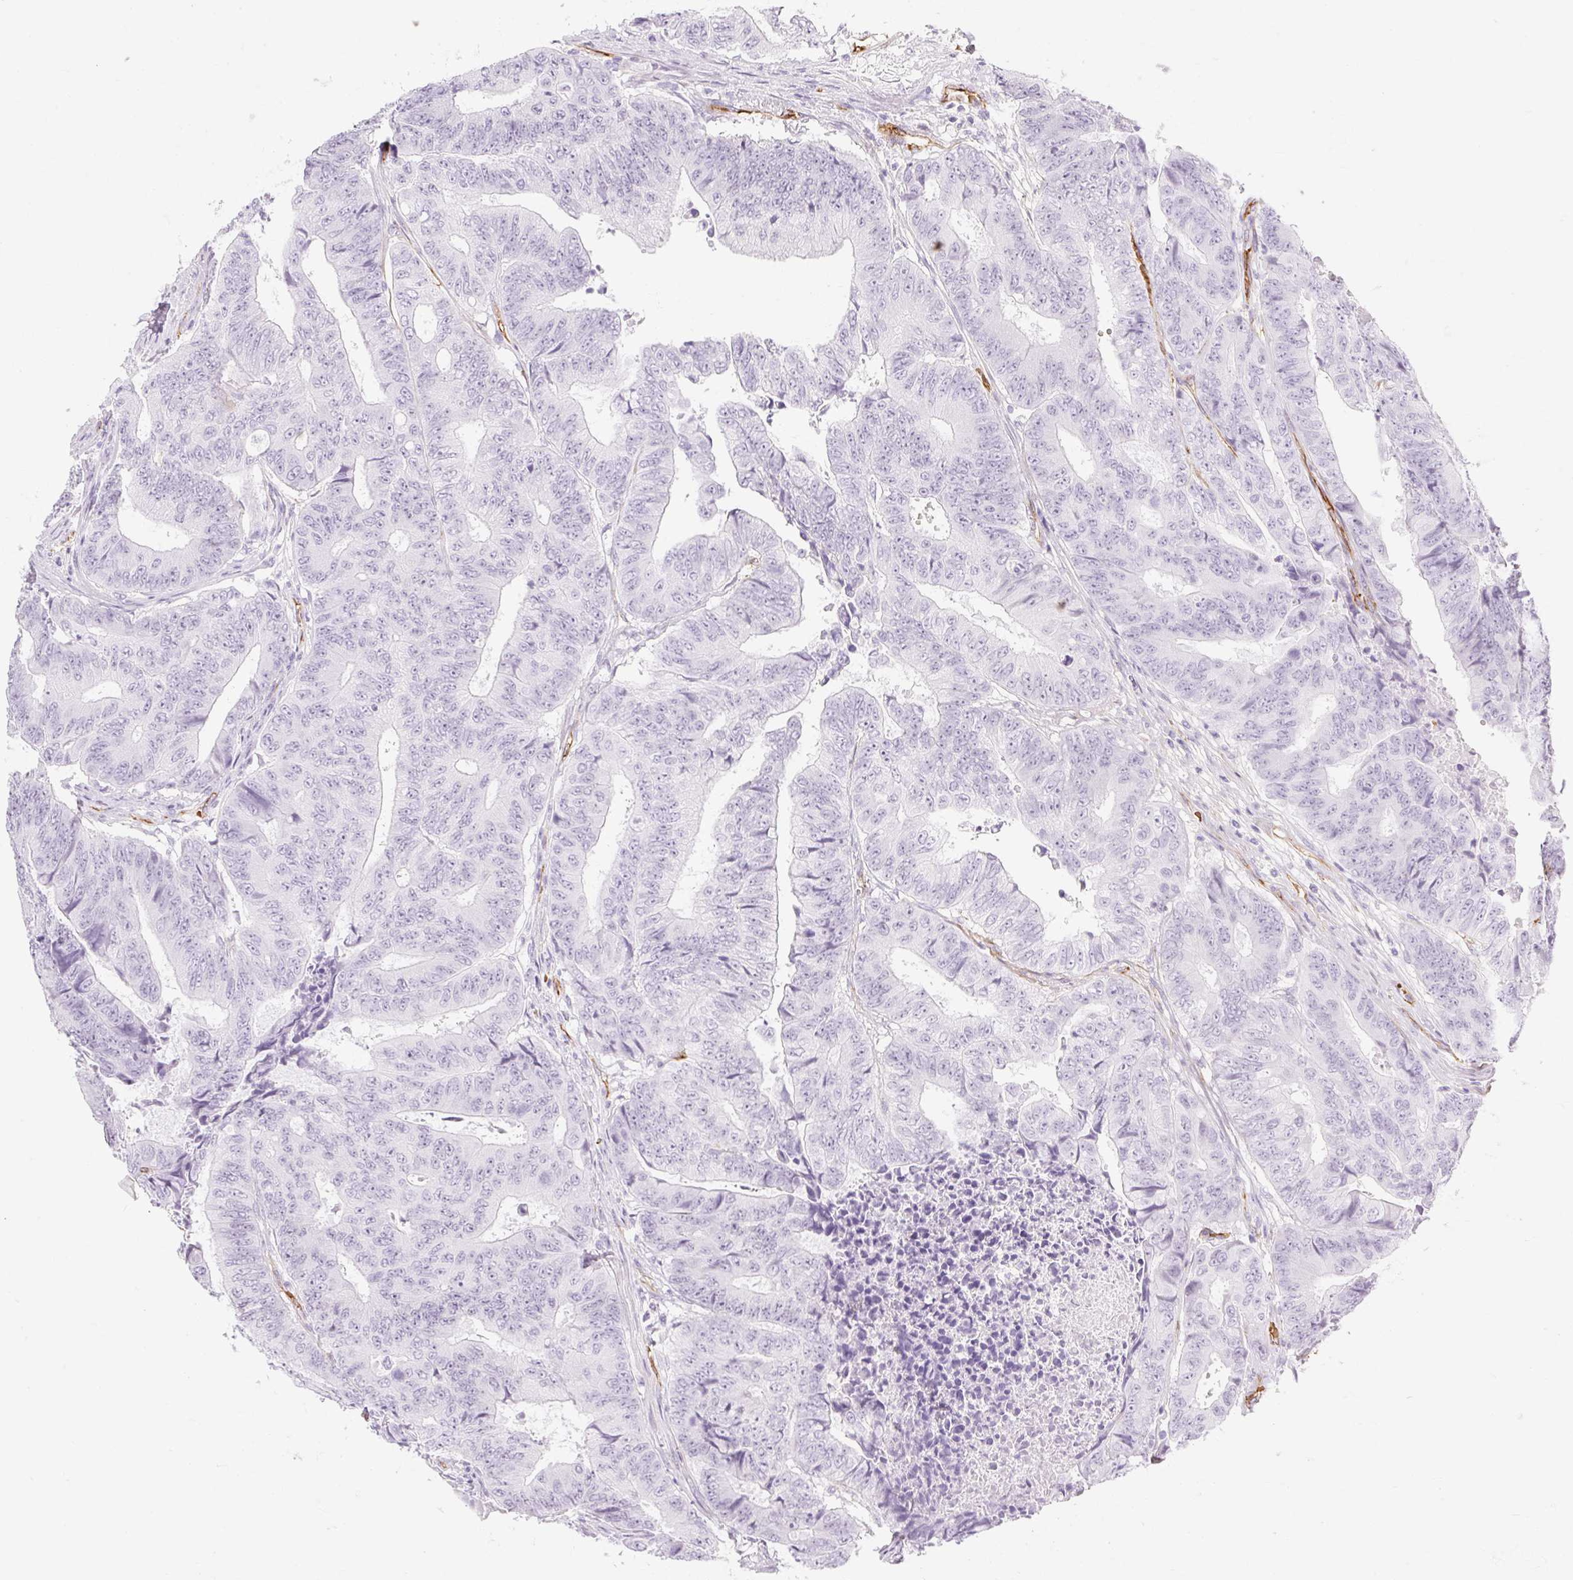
{"staining": {"intensity": "negative", "quantity": "none", "location": "none"}, "tissue": "colorectal cancer", "cell_type": "Tumor cells", "image_type": "cancer", "snomed": [{"axis": "morphology", "description": "Adenocarcinoma, NOS"}, {"axis": "topography", "description": "Colon"}], "caption": "Tumor cells are negative for protein expression in human colorectal cancer (adenocarcinoma). Nuclei are stained in blue.", "gene": "TAF1L", "patient": {"sex": "female", "age": 48}}